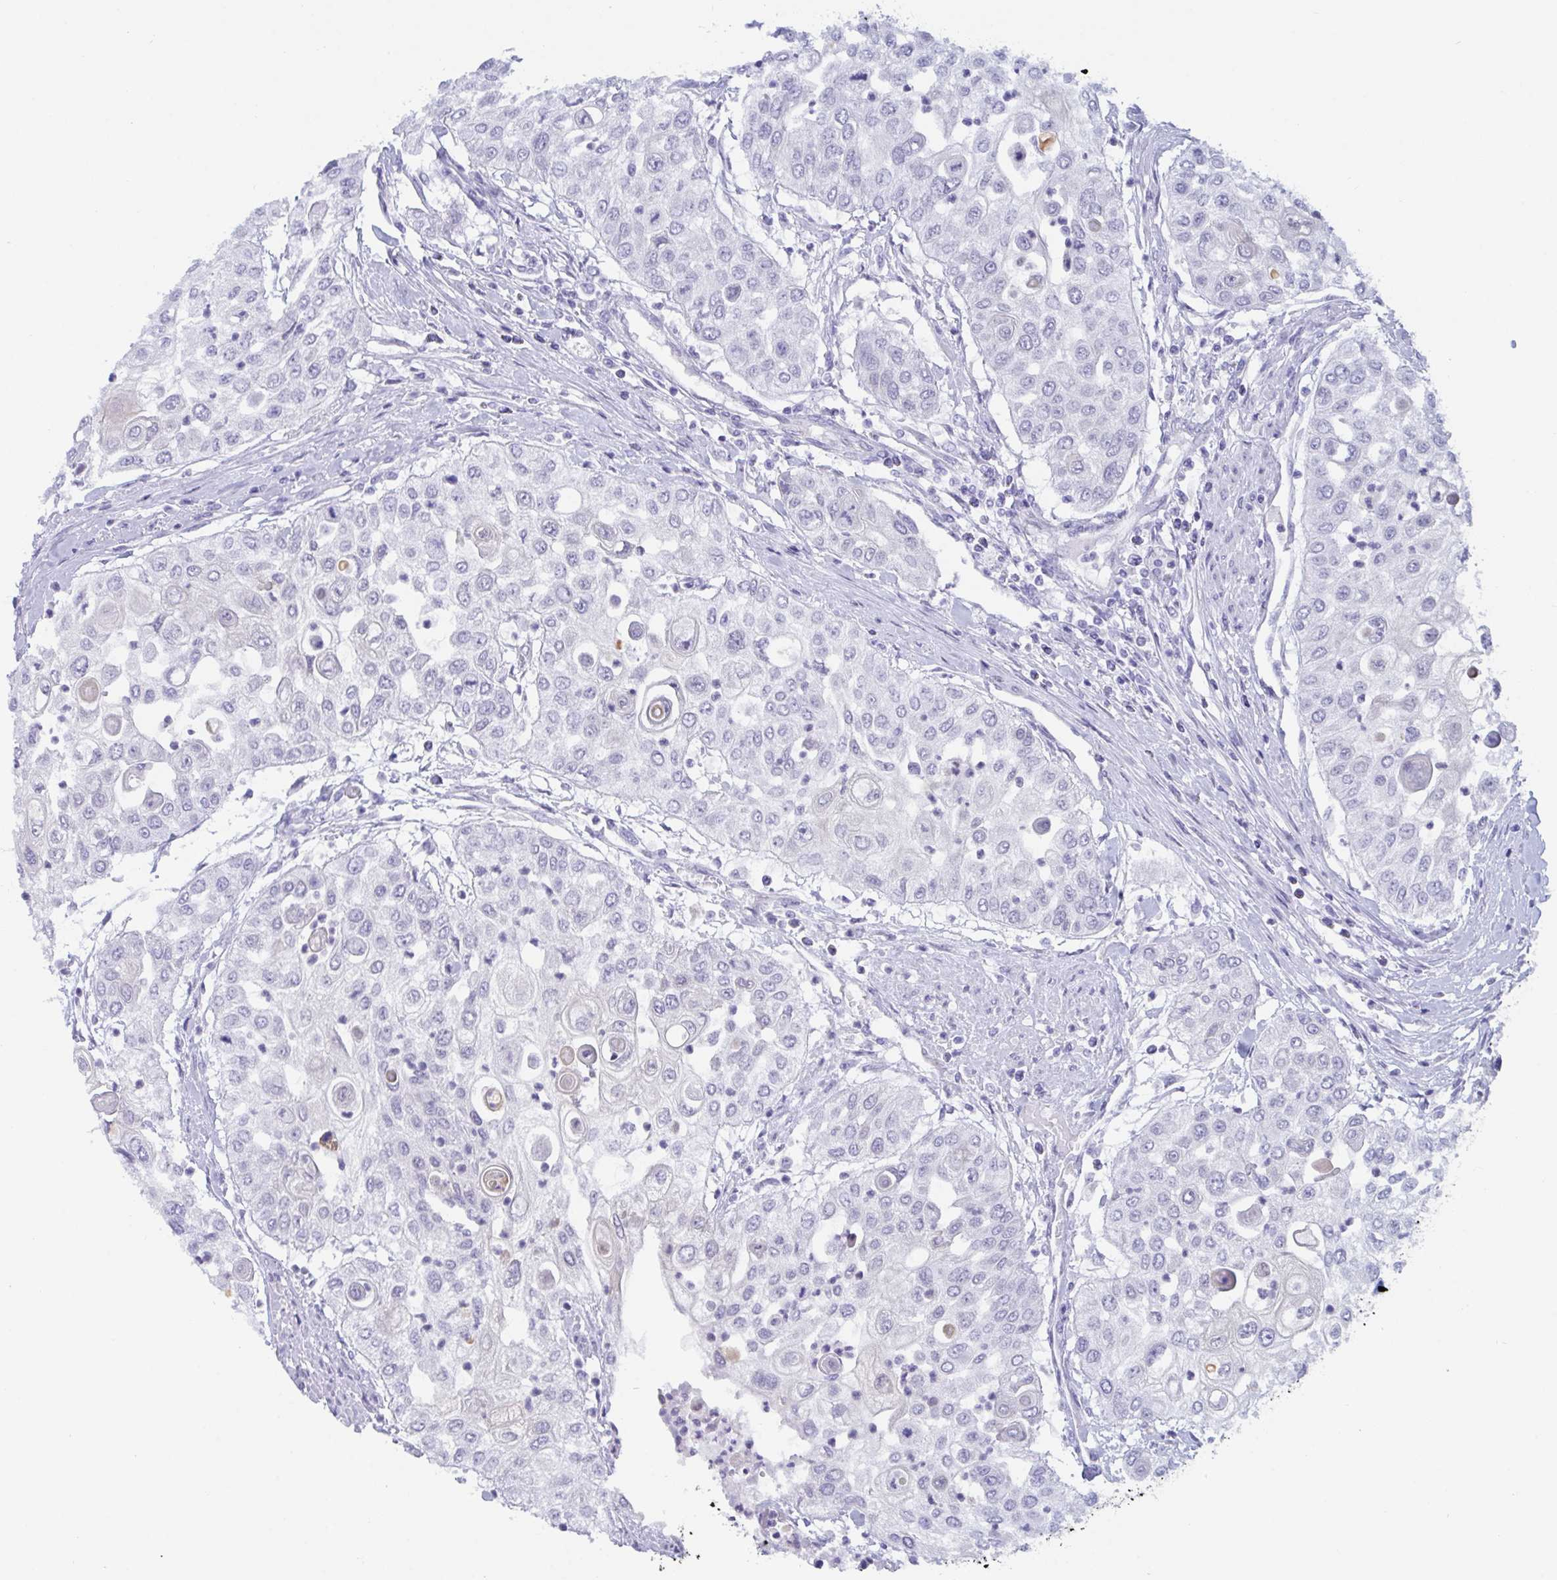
{"staining": {"intensity": "negative", "quantity": "none", "location": "none"}, "tissue": "urothelial cancer", "cell_type": "Tumor cells", "image_type": "cancer", "snomed": [{"axis": "morphology", "description": "Urothelial carcinoma, High grade"}, {"axis": "topography", "description": "Urinary bladder"}], "caption": "Urothelial carcinoma (high-grade) stained for a protein using IHC shows no staining tumor cells.", "gene": "CDX4", "patient": {"sex": "female", "age": 79}}